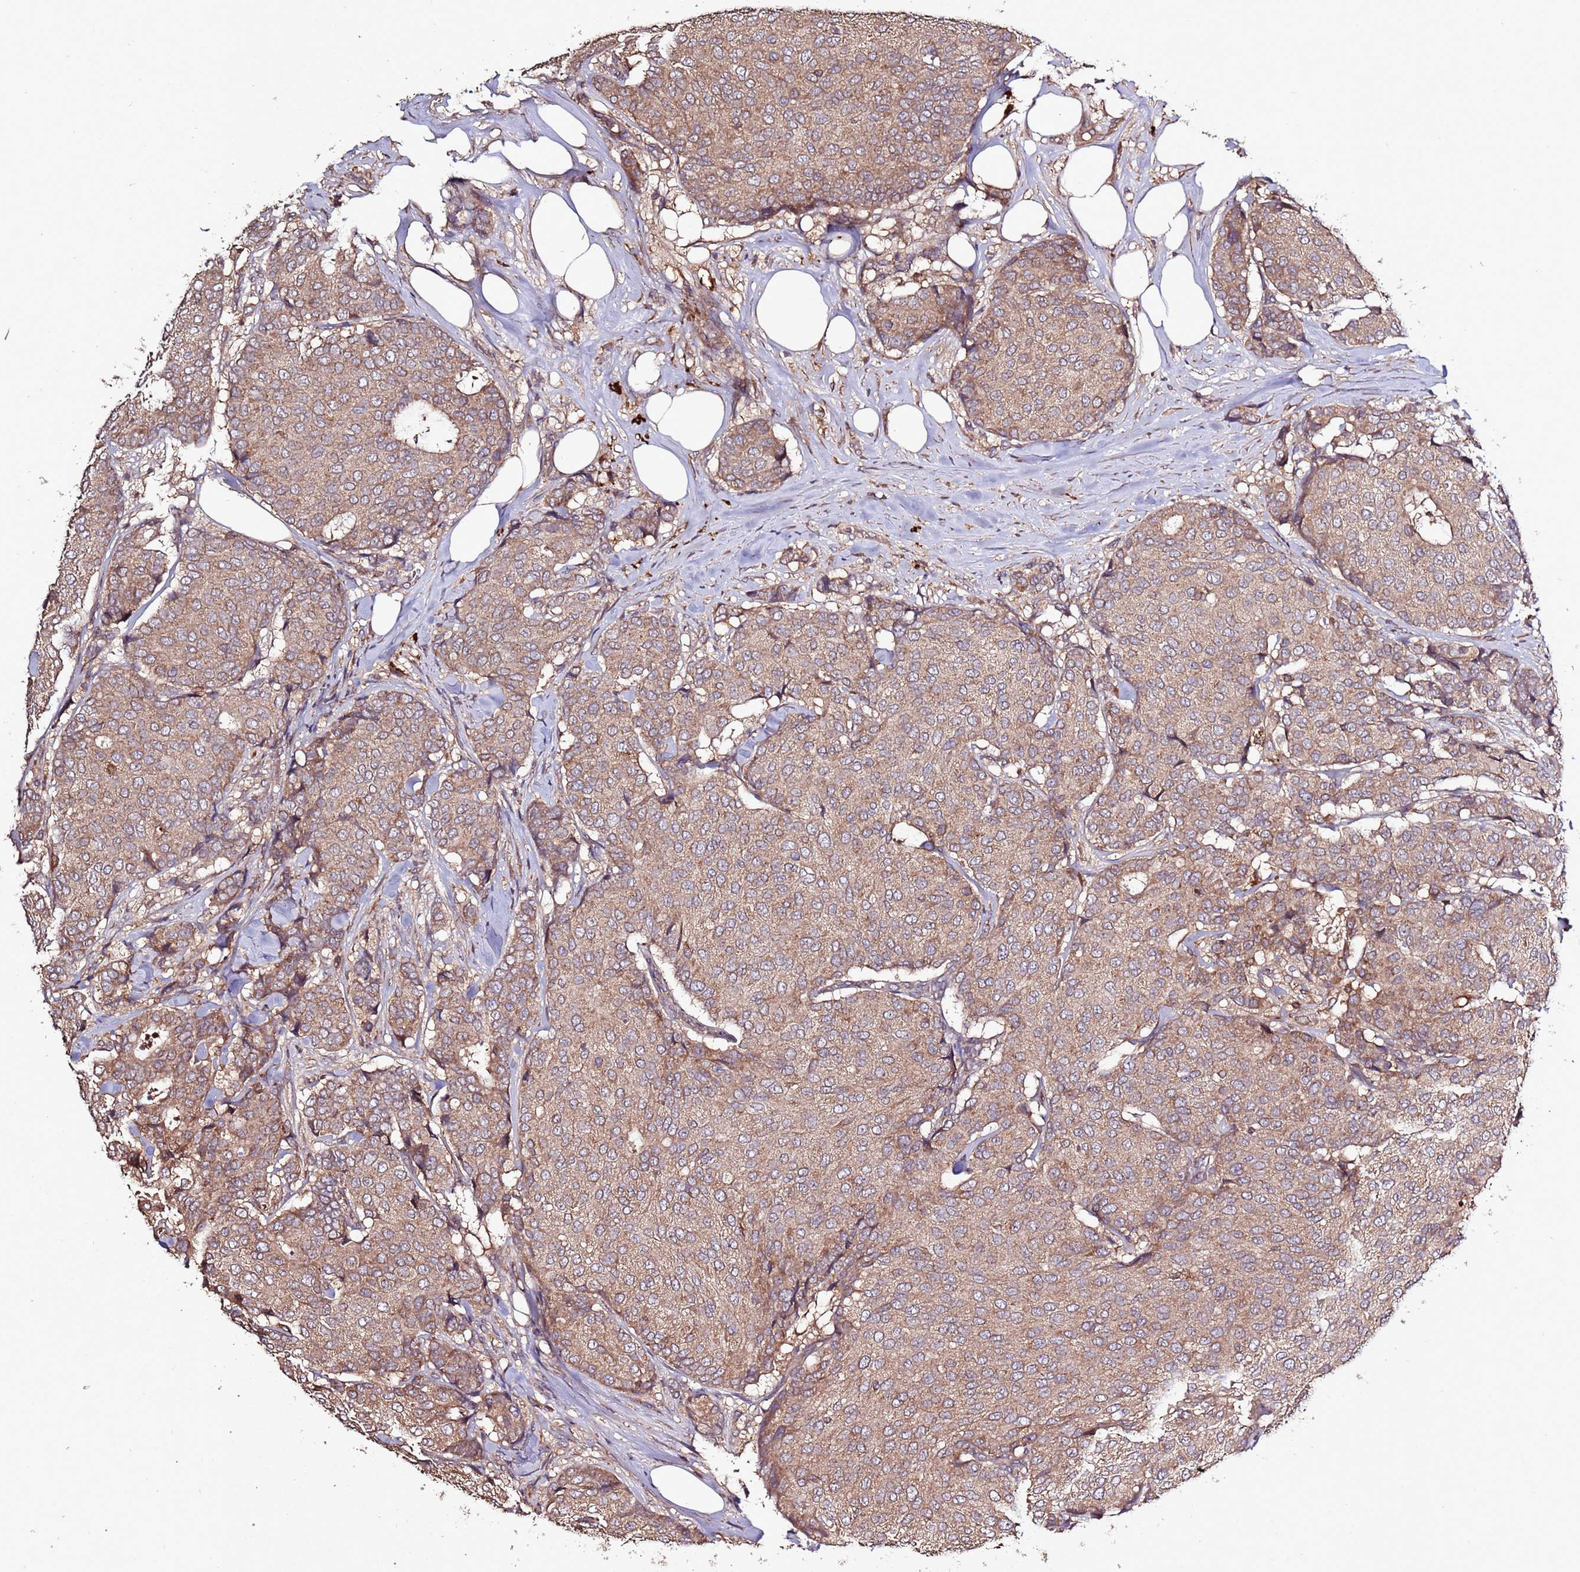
{"staining": {"intensity": "moderate", "quantity": ">75%", "location": "cytoplasmic/membranous"}, "tissue": "breast cancer", "cell_type": "Tumor cells", "image_type": "cancer", "snomed": [{"axis": "morphology", "description": "Duct carcinoma"}, {"axis": "topography", "description": "Breast"}], "caption": "Immunohistochemical staining of human breast cancer (intraductal carcinoma) displays moderate cytoplasmic/membranous protein positivity in approximately >75% of tumor cells.", "gene": "RPS15A", "patient": {"sex": "female", "age": 75}}